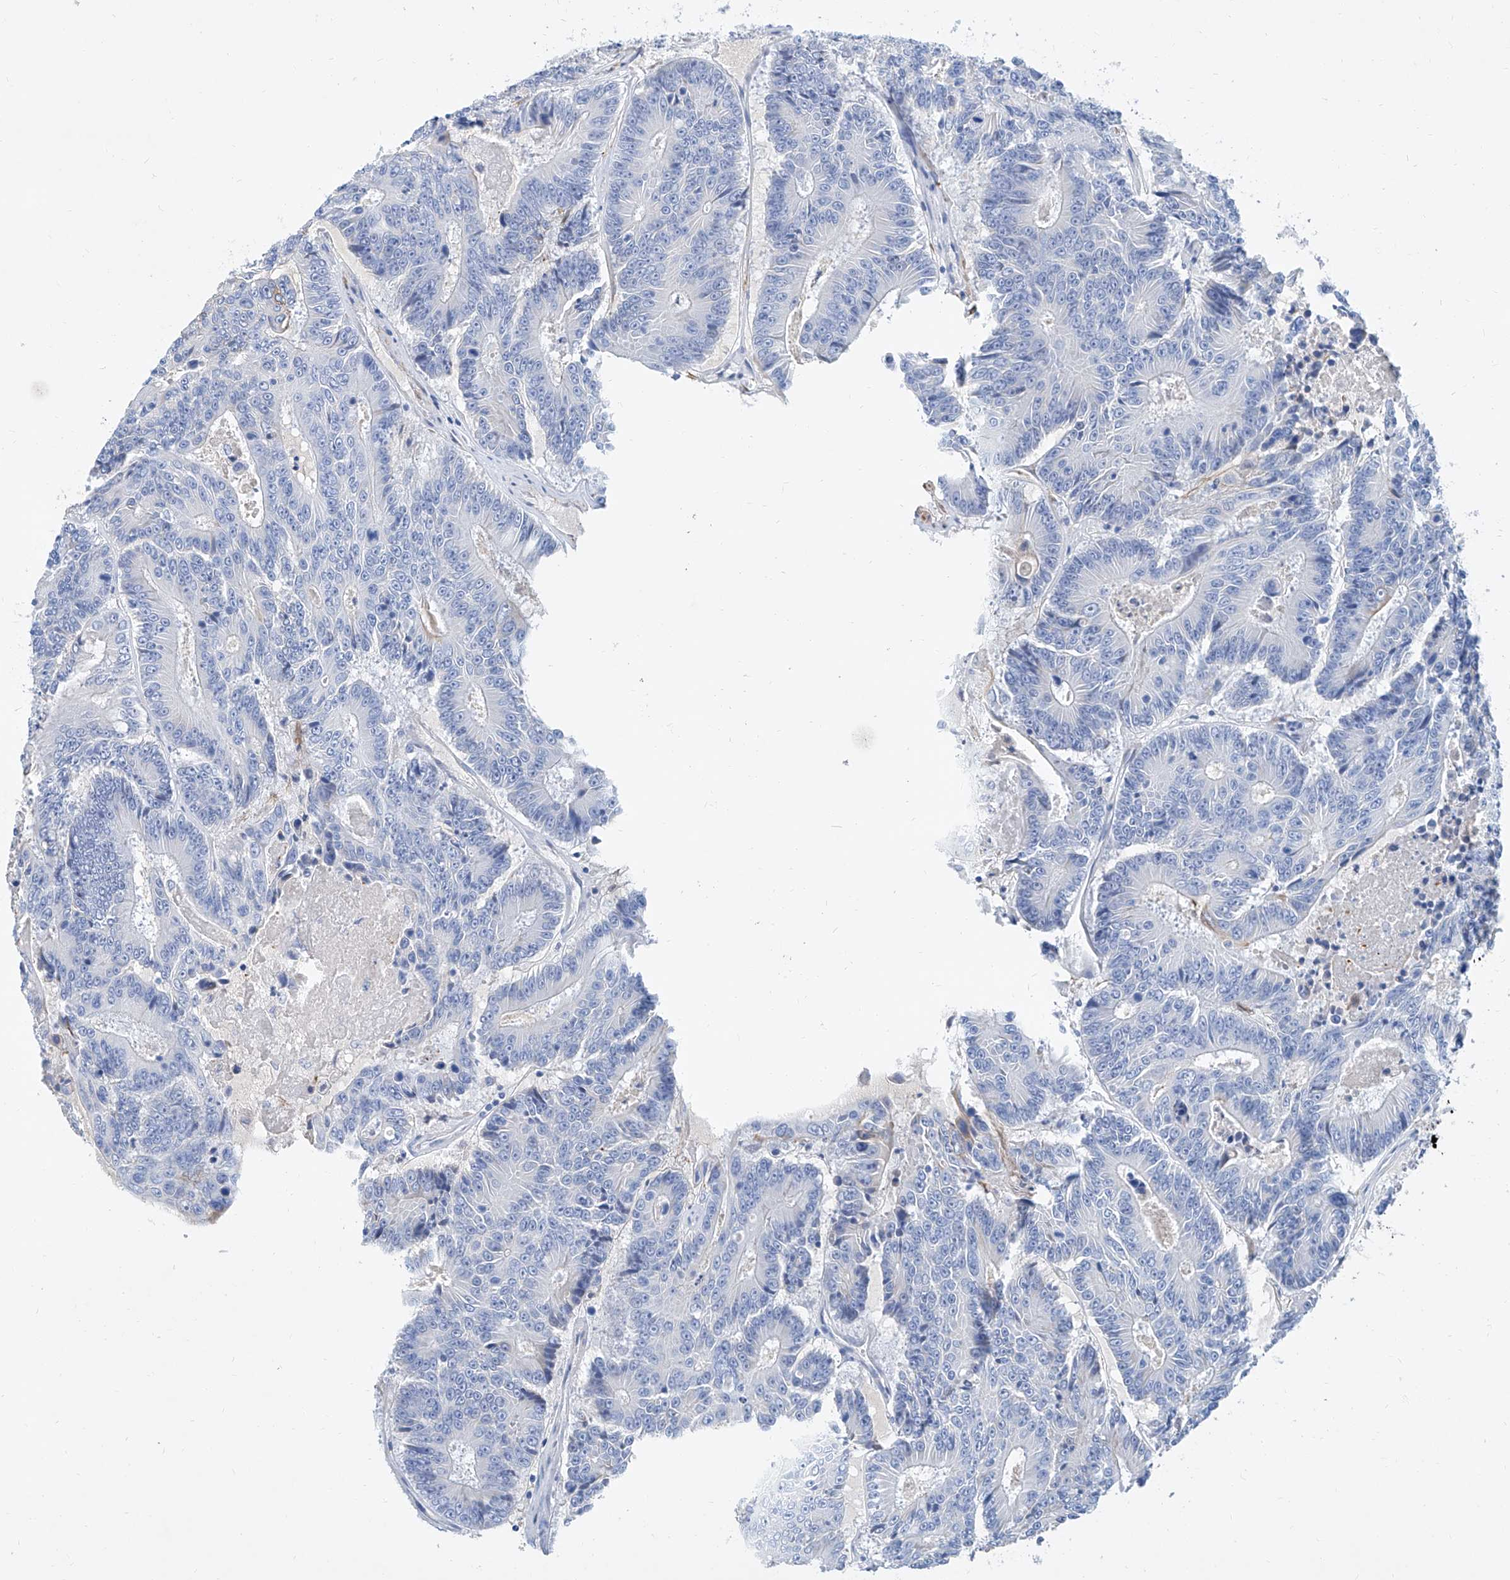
{"staining": {"intensity": "negative", "quantity": "none", "location": "none"}, "tissue": "colorectal cancer", "cell_type": "Tumor cells", "image_type": "cancer", "snomed": [{"axis": "morphology", "description": "Adenocarcinoma, NOS"}, {"axis": "topography", "description": "Colon"}], "caption": "High power microscopy histopathology image of an immunohistochemistry image of colorectal adenocarcinoma, revealing no significant staining in tumor cells.", "gene": "SLC25A29", "patient": {"sex": "male", "age": 83}}